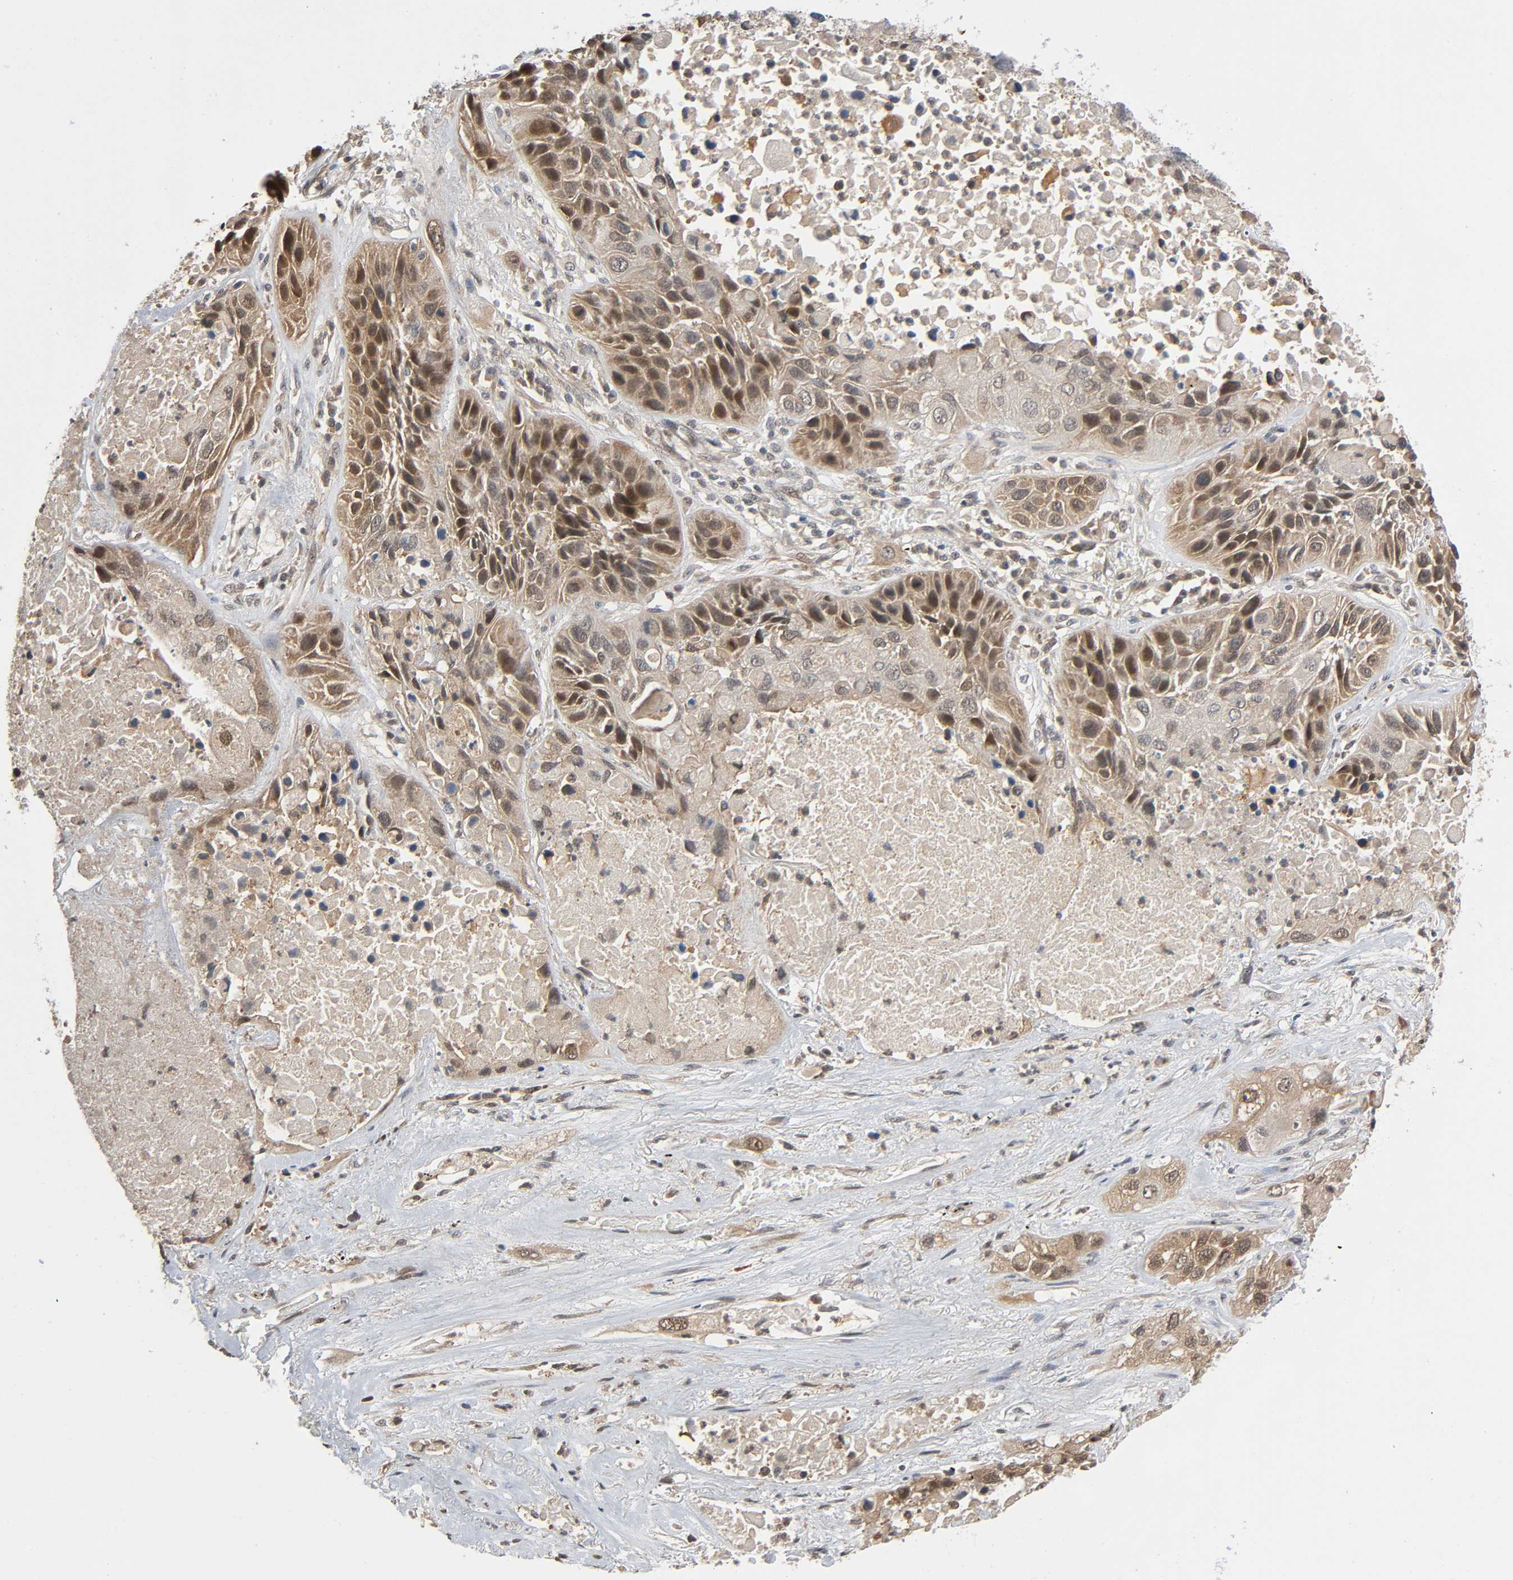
{"staining": {"intensity": "strong", "quantity": "25%-75%", "location": "cytoplasmic/membranous,nuclear"}, "tissue": "lung cancer", "cell_type": "Tumor cells", "image_type": "cancer", "snomed": [{"axis": "morphology", "description": "Squamous cell carcinoma, NOS"}, {"axis": "topography", "description": "Lung"}], "caption": "The photomicrograph demonstrates staining of lung cancer, revealing strong cytoplasmic/membranous and nuclear protein positivity (brown color) within tumor cells.", "gene": "NEDD8", "patient": {"sex": "female", "age": 76}}